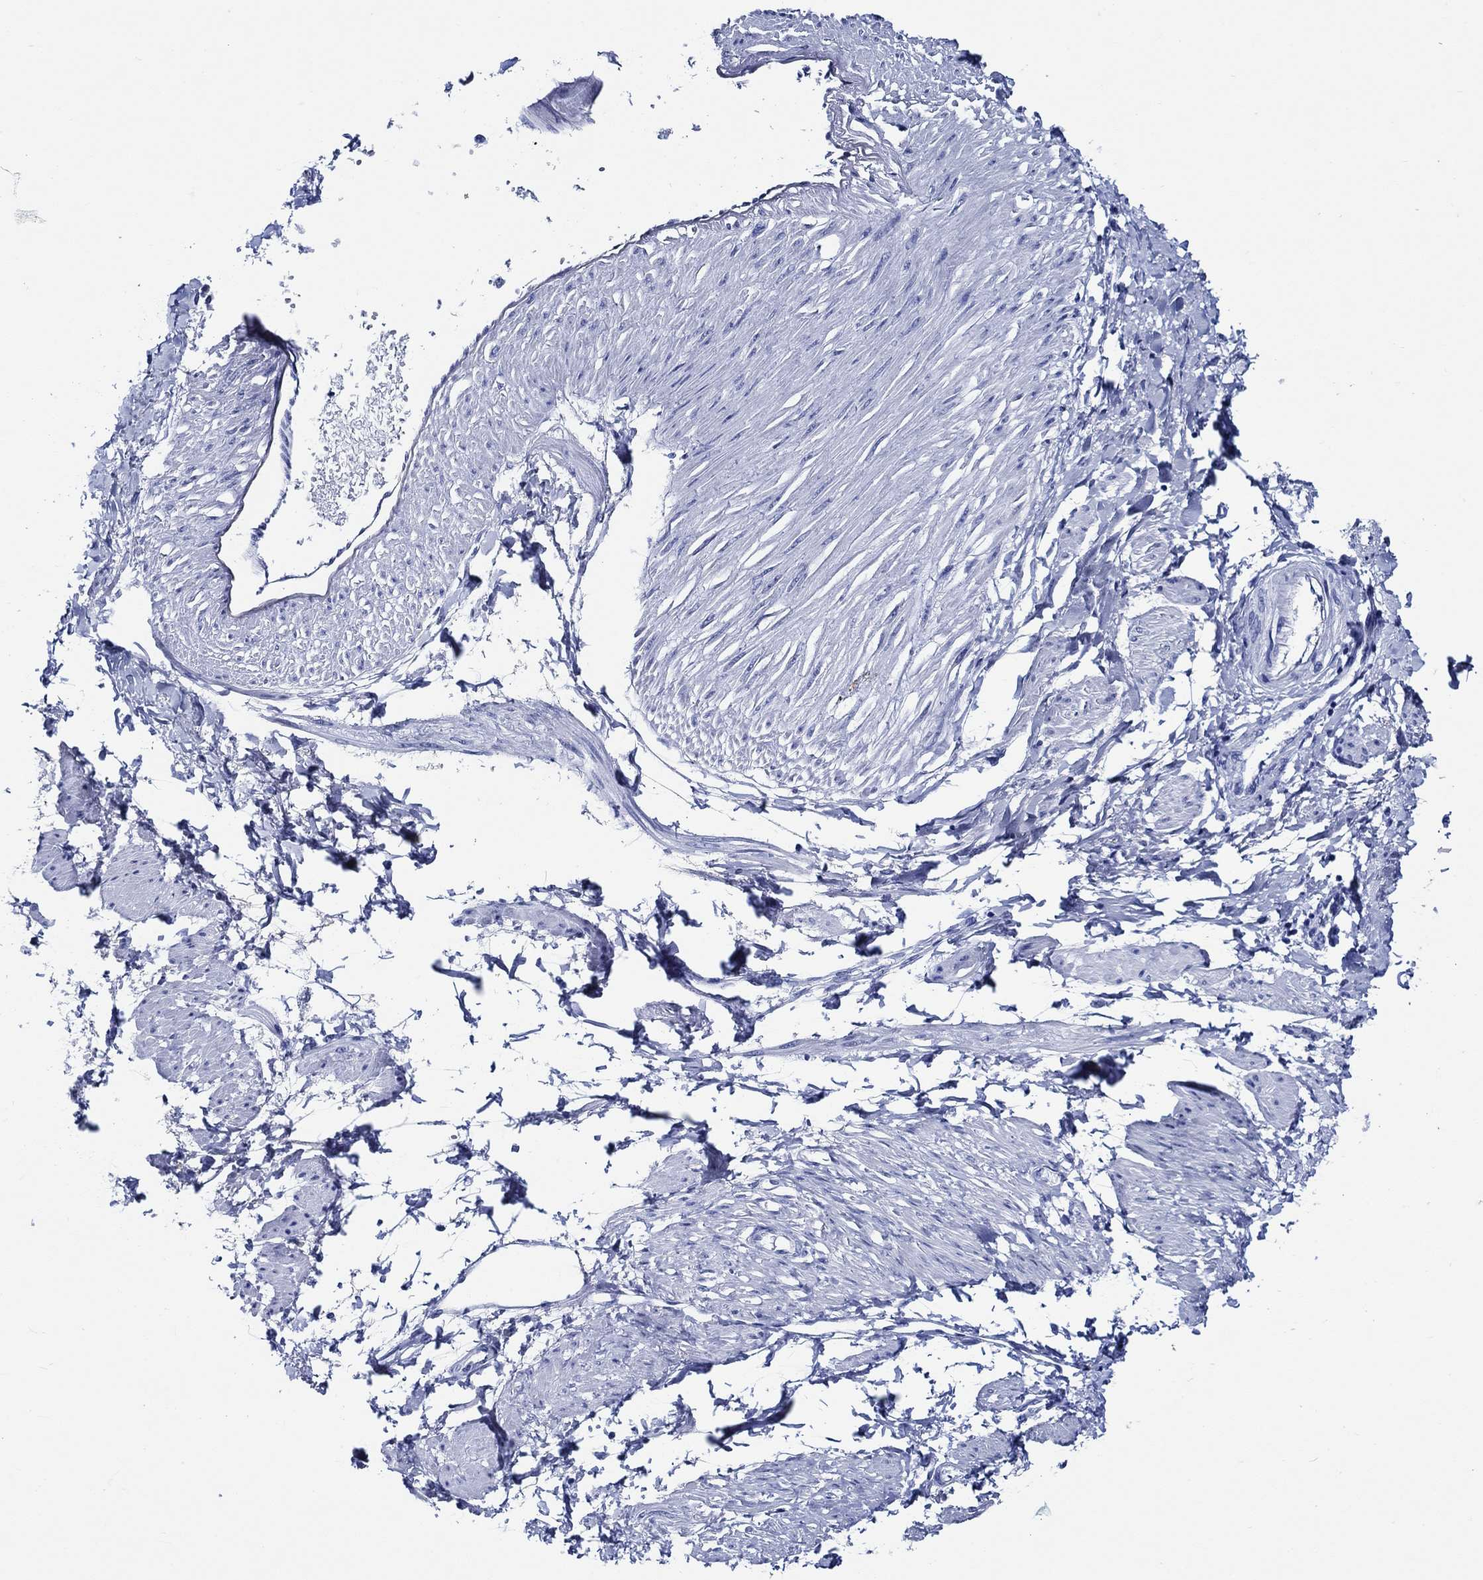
{"staining": {"intensity": "negative", "quantity": "none", "location": "none"}, "tissue": "smooth muscle", "cell_type": "Smooth muscle cells", "image_type": "normal", "snomed": [{"axis": "morphology", "description": "Normal tissue, NOS"}, {"axis": "topography", "description": "Smooth muscle"}, {"axis": "topography", "description": "Uterus"}], "caption": "The photomicrograph demonstrates no significant staining in smooth muscle cells of smooth muscle.", "gene": "WDR62", "patient": {"sex": "female", "age": 39}}